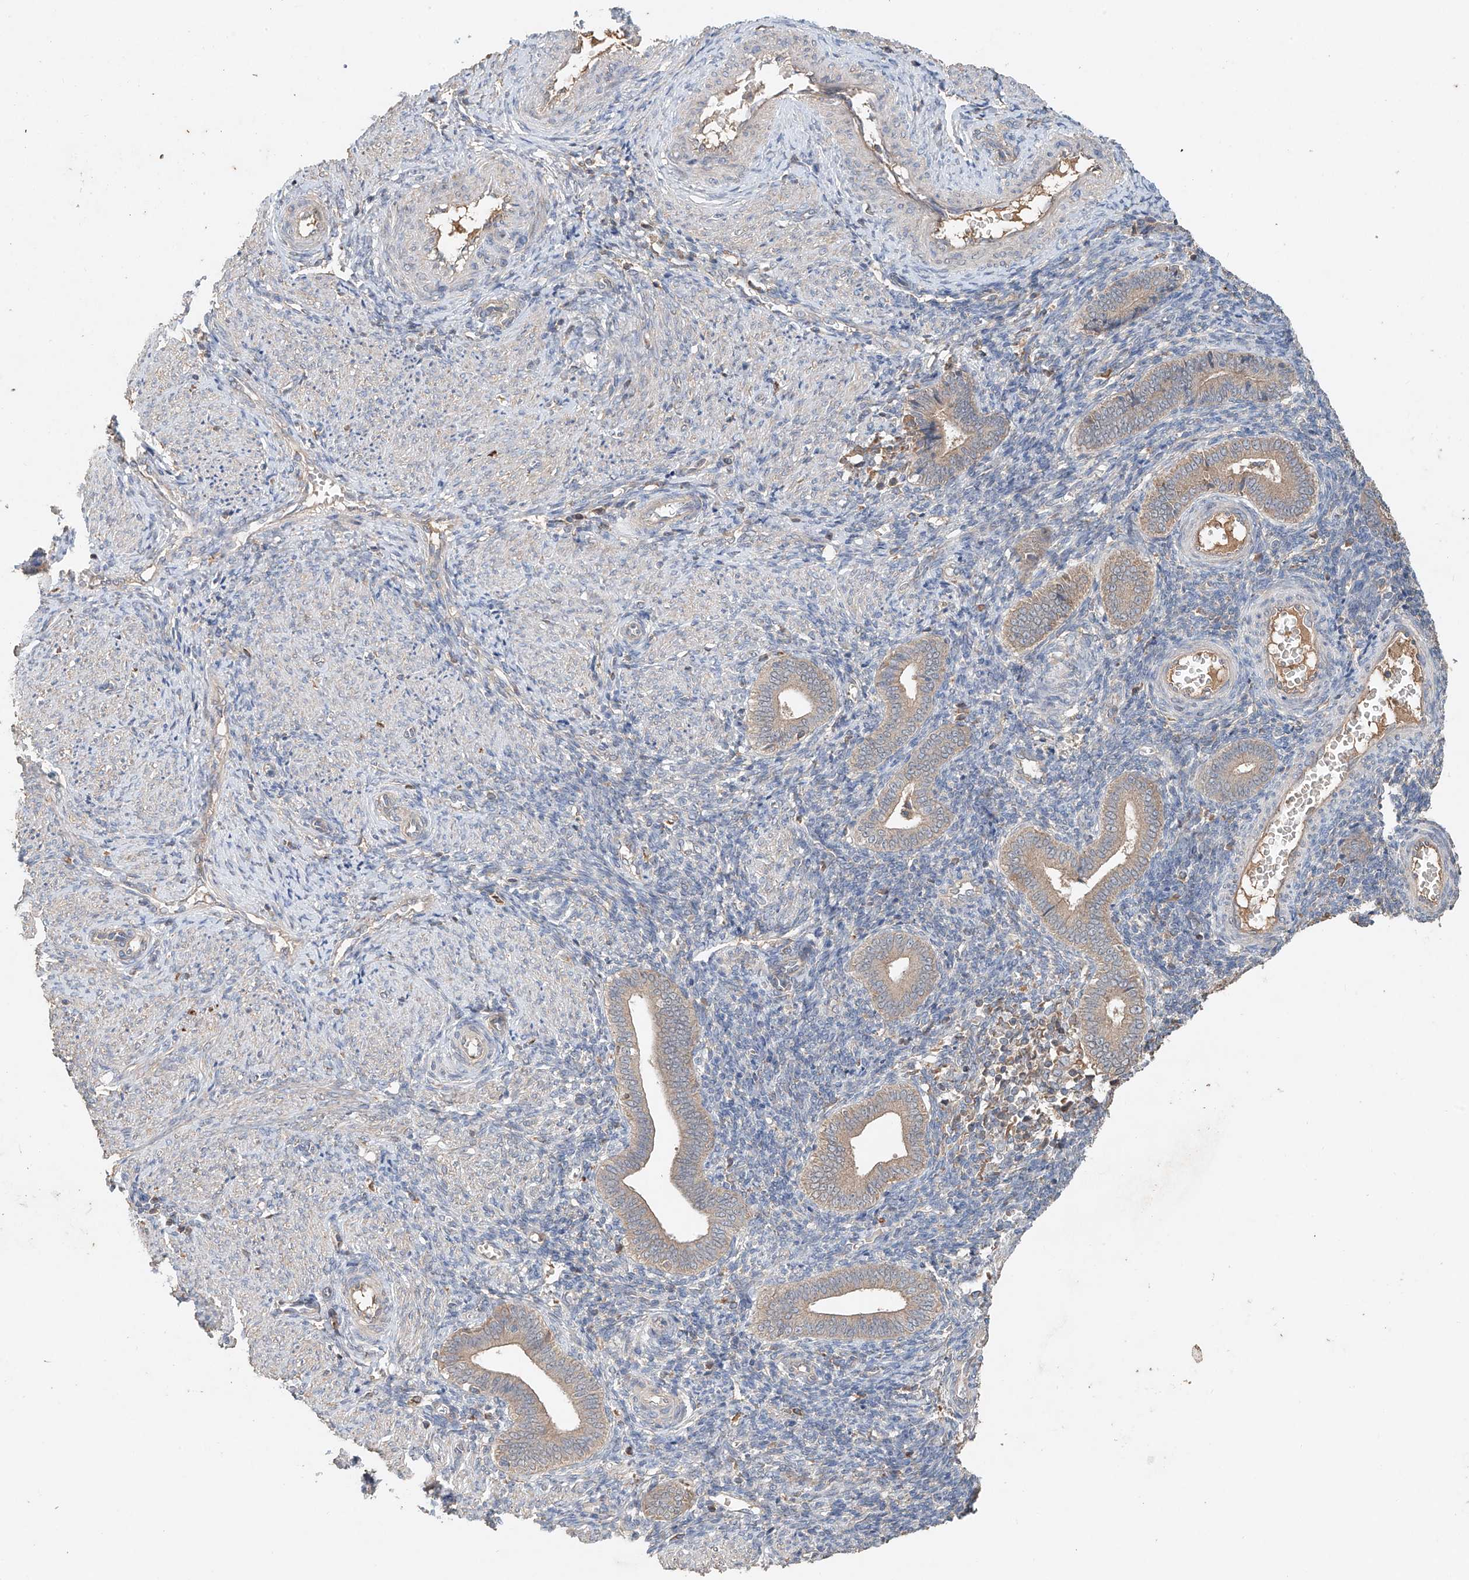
{"staining": {"intensity": "weak", "quantity": "<25%", "location": "cytoplasmic/membranous"}, "tissue": "endometrium", "cell_type": "Cells in endometrial stroma", "image_type": "normal", "snomed": [{"axis": "morphology", "description": "Normal tissue, NOS"}, {"axis": "topography", "description": "Uterus"}, {"axis": "topography", "description": "Endometrium"}], "caption": "DAB (3,3'-diaminobenzidine) immunohistochemical staining of normal human endometrium displays no significant positivity in cells in endometrial stroma.", "gene": "GNB1L", "patient": {"sex": "female", "age": 33}}